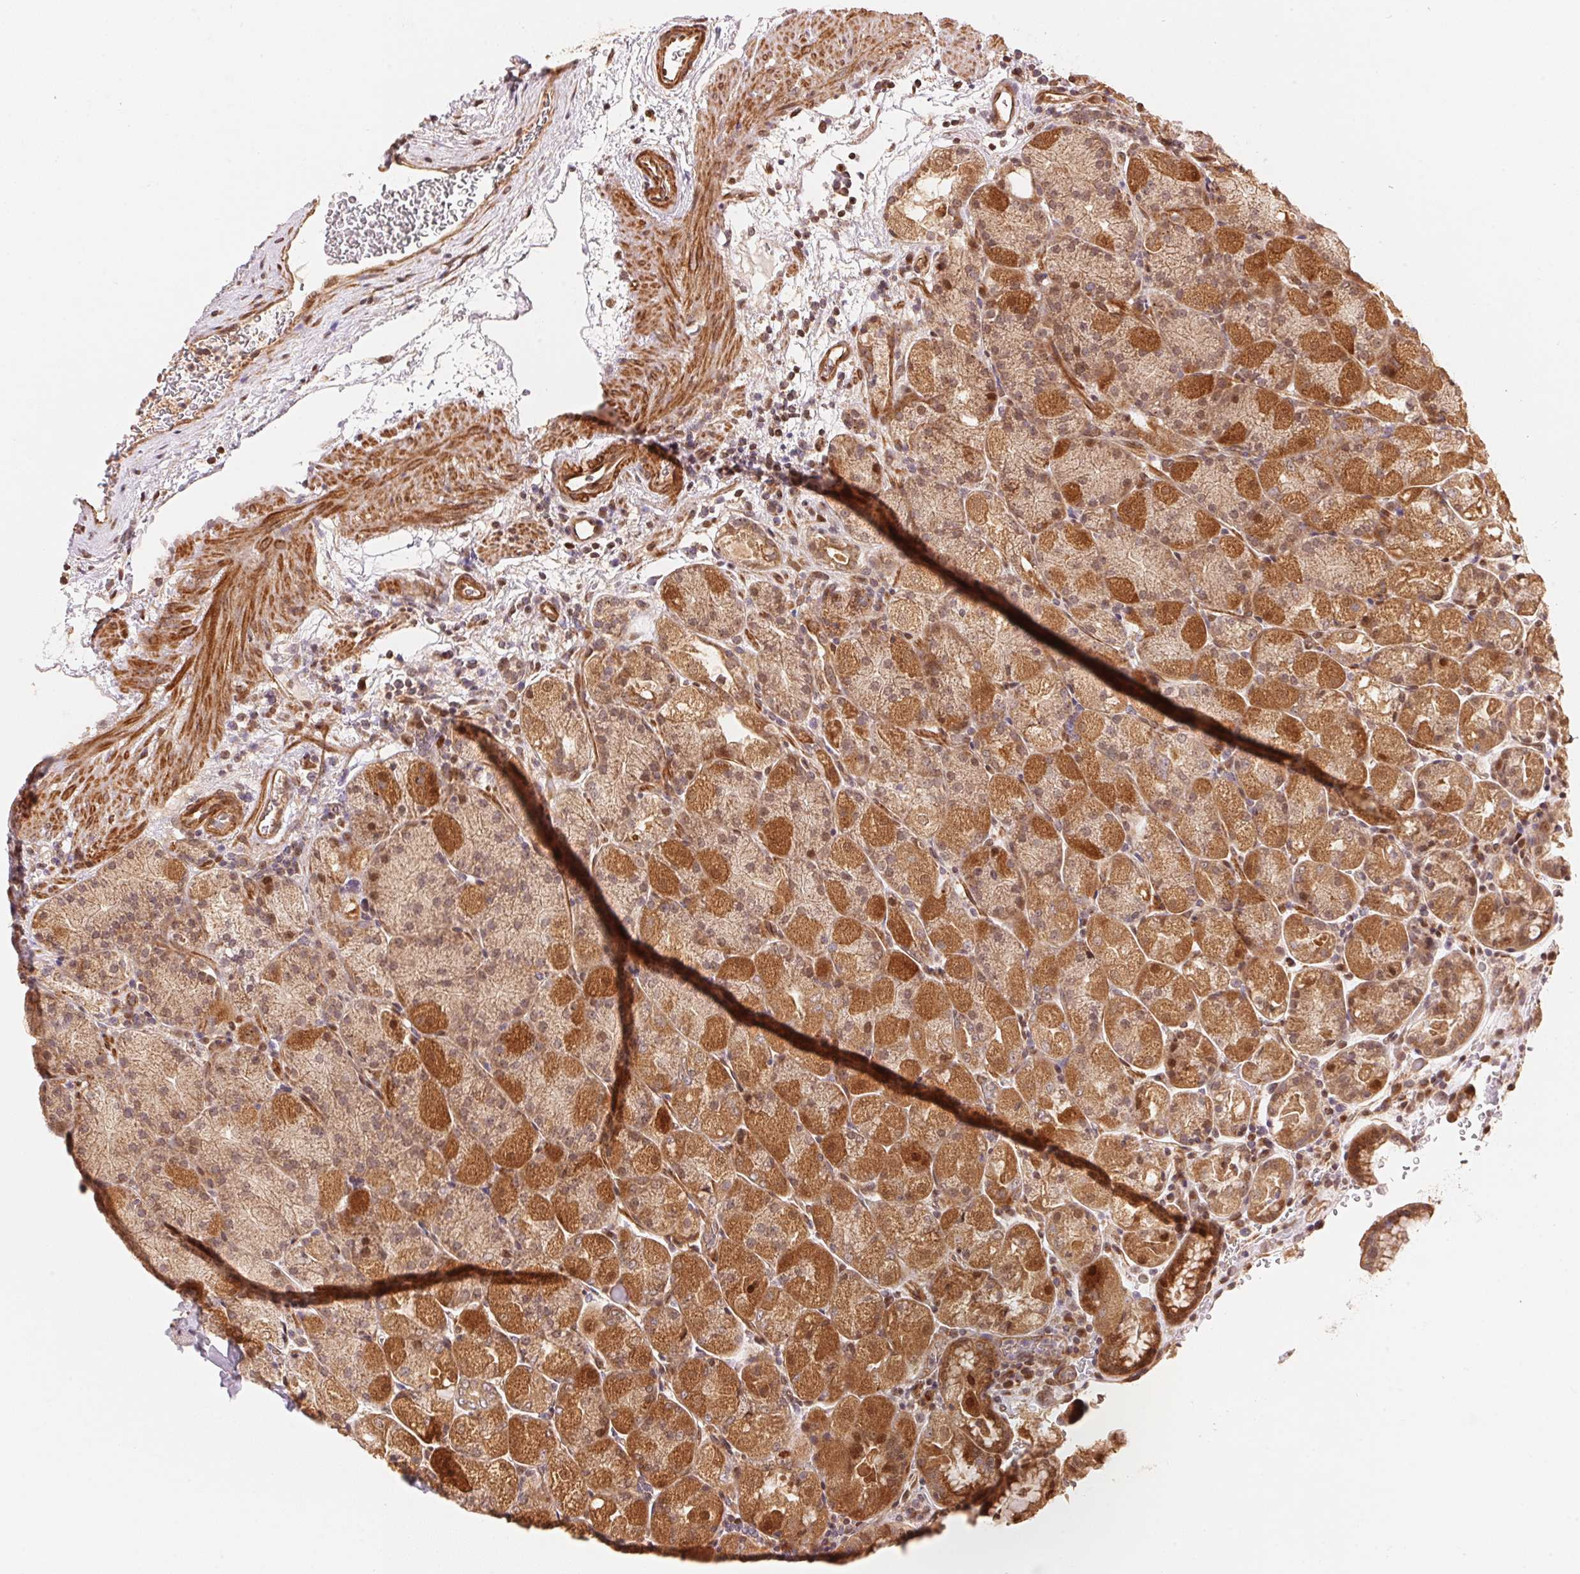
{"staining": {"intensity": "moderate", "quantity": ">75%", "location": "cytoplasmic/membranous,nuclear"}, "tissue": "stomach", "cell_type": "Glandular cells", "image_type": "normal", "snomed": [{"axis": "morphology", "description": "Normal tissue, NOS"}, {"axis": "topography", "description": "Stomach, upper"}, {"axis": "topography", "description": "Stomach"}, {"axis": "topography", "description": "Stomach, lower"}], "caption": "Immunohistochemical staining of normal stomach shows moderate cytoplasmic/membranous,nuclear protein staining in approximately >75% of glandular cells.", "gene": "TNIP2", "patient": {"sex": "male", "age": 62}}